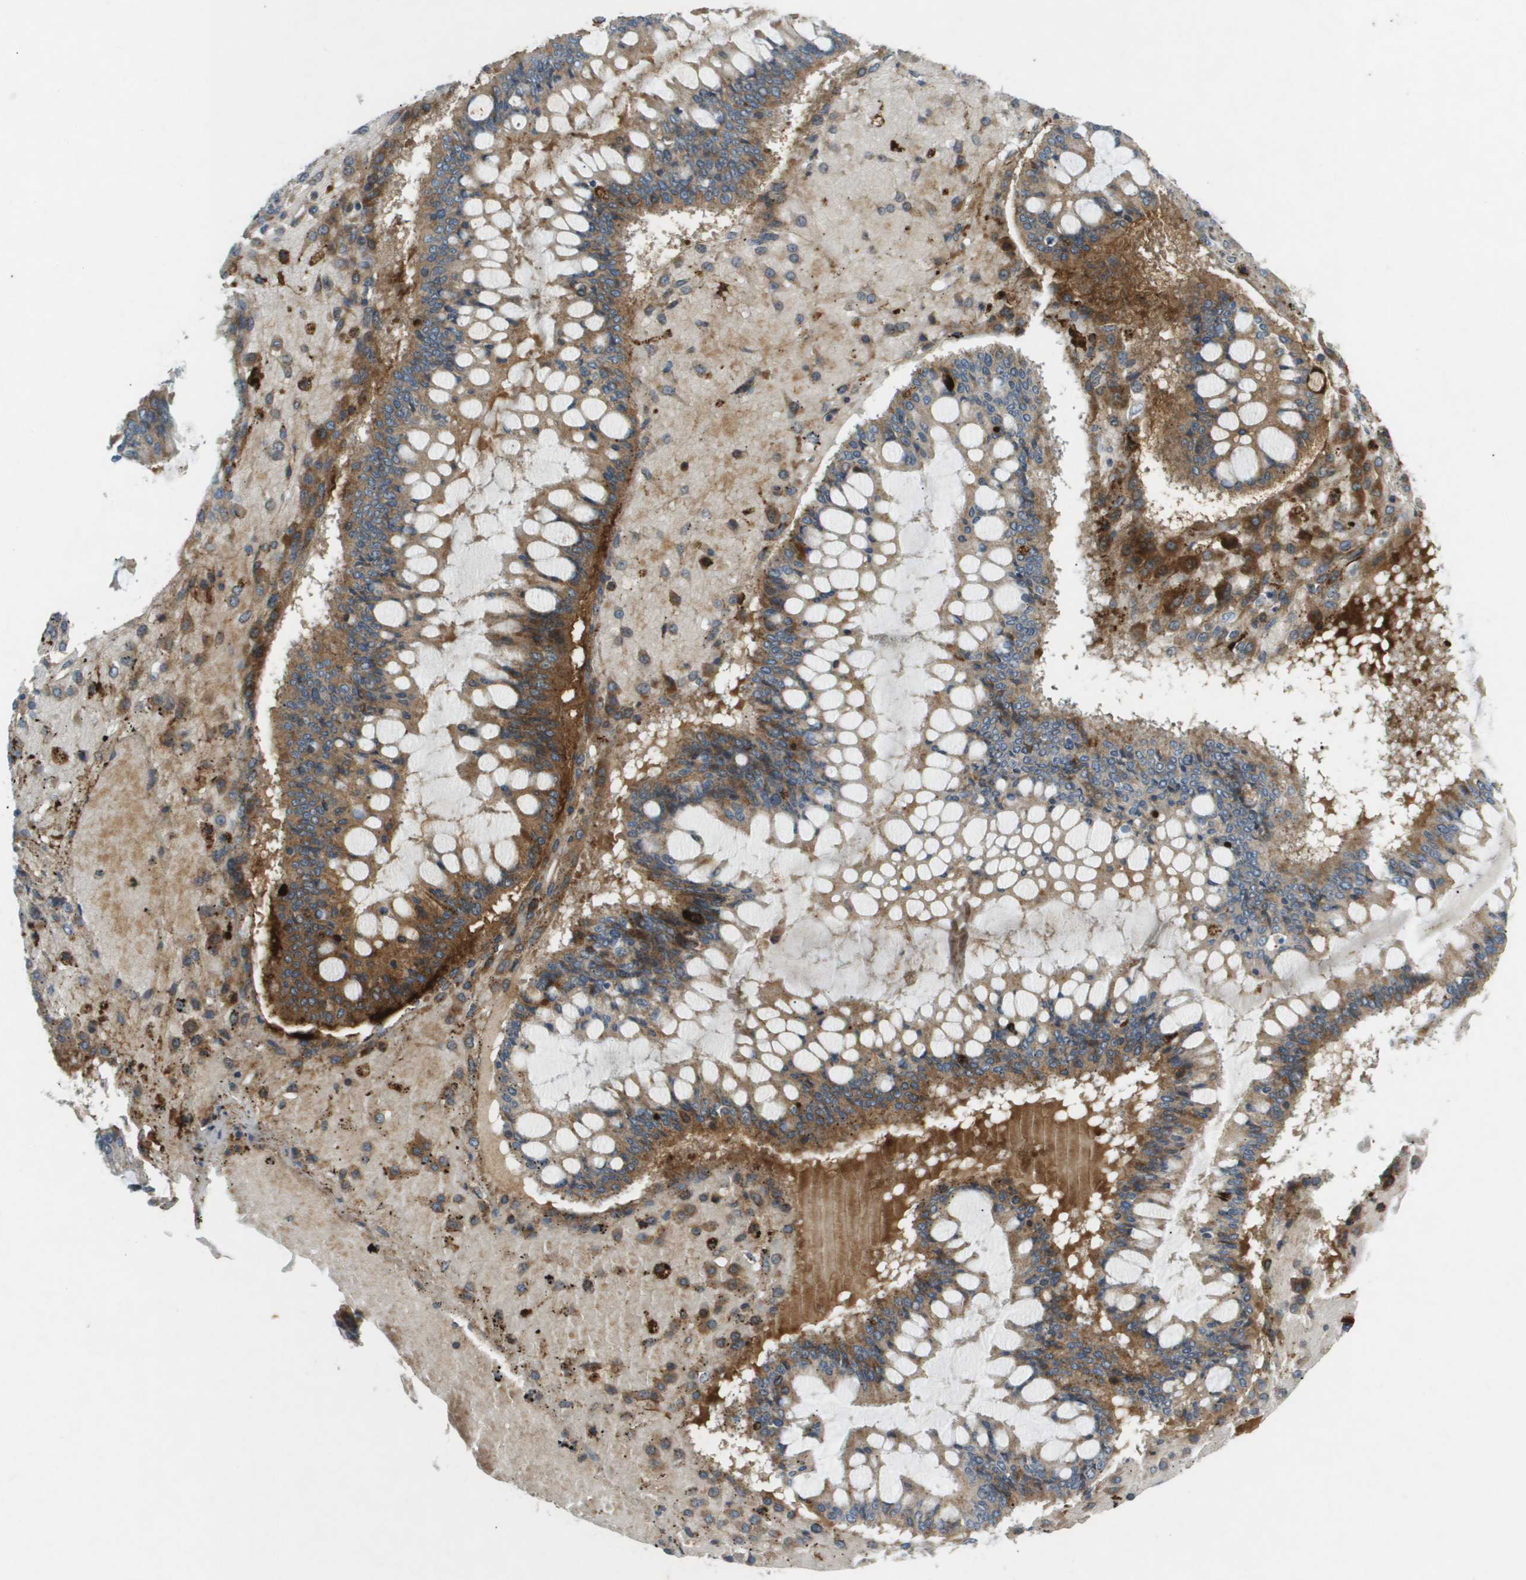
{"staining": {"intensity": "moderate", "quantity": "25%-75%", "location": "cytoplasmic/membranous"}, "tissue": "ovarian cancer", "cell_type": "Tumor cells", "image_type": "cancer", "snomed": [{"axis": "morphology", "description": "Cystadenocarcinoma, mucinous, NOS"}, {"axis": "topography", "description": "Ovary"}], "caption": "Immunohistochemical staining of mucinous cystadenocarcinoma (ovarian) demonstrates medium levels of moderate cytoplasmic/membranous protein positivity in approximately 25%-75% of tumor cells.", "gene": "VTN", "patient": {"sex": "female", "age": 73}}